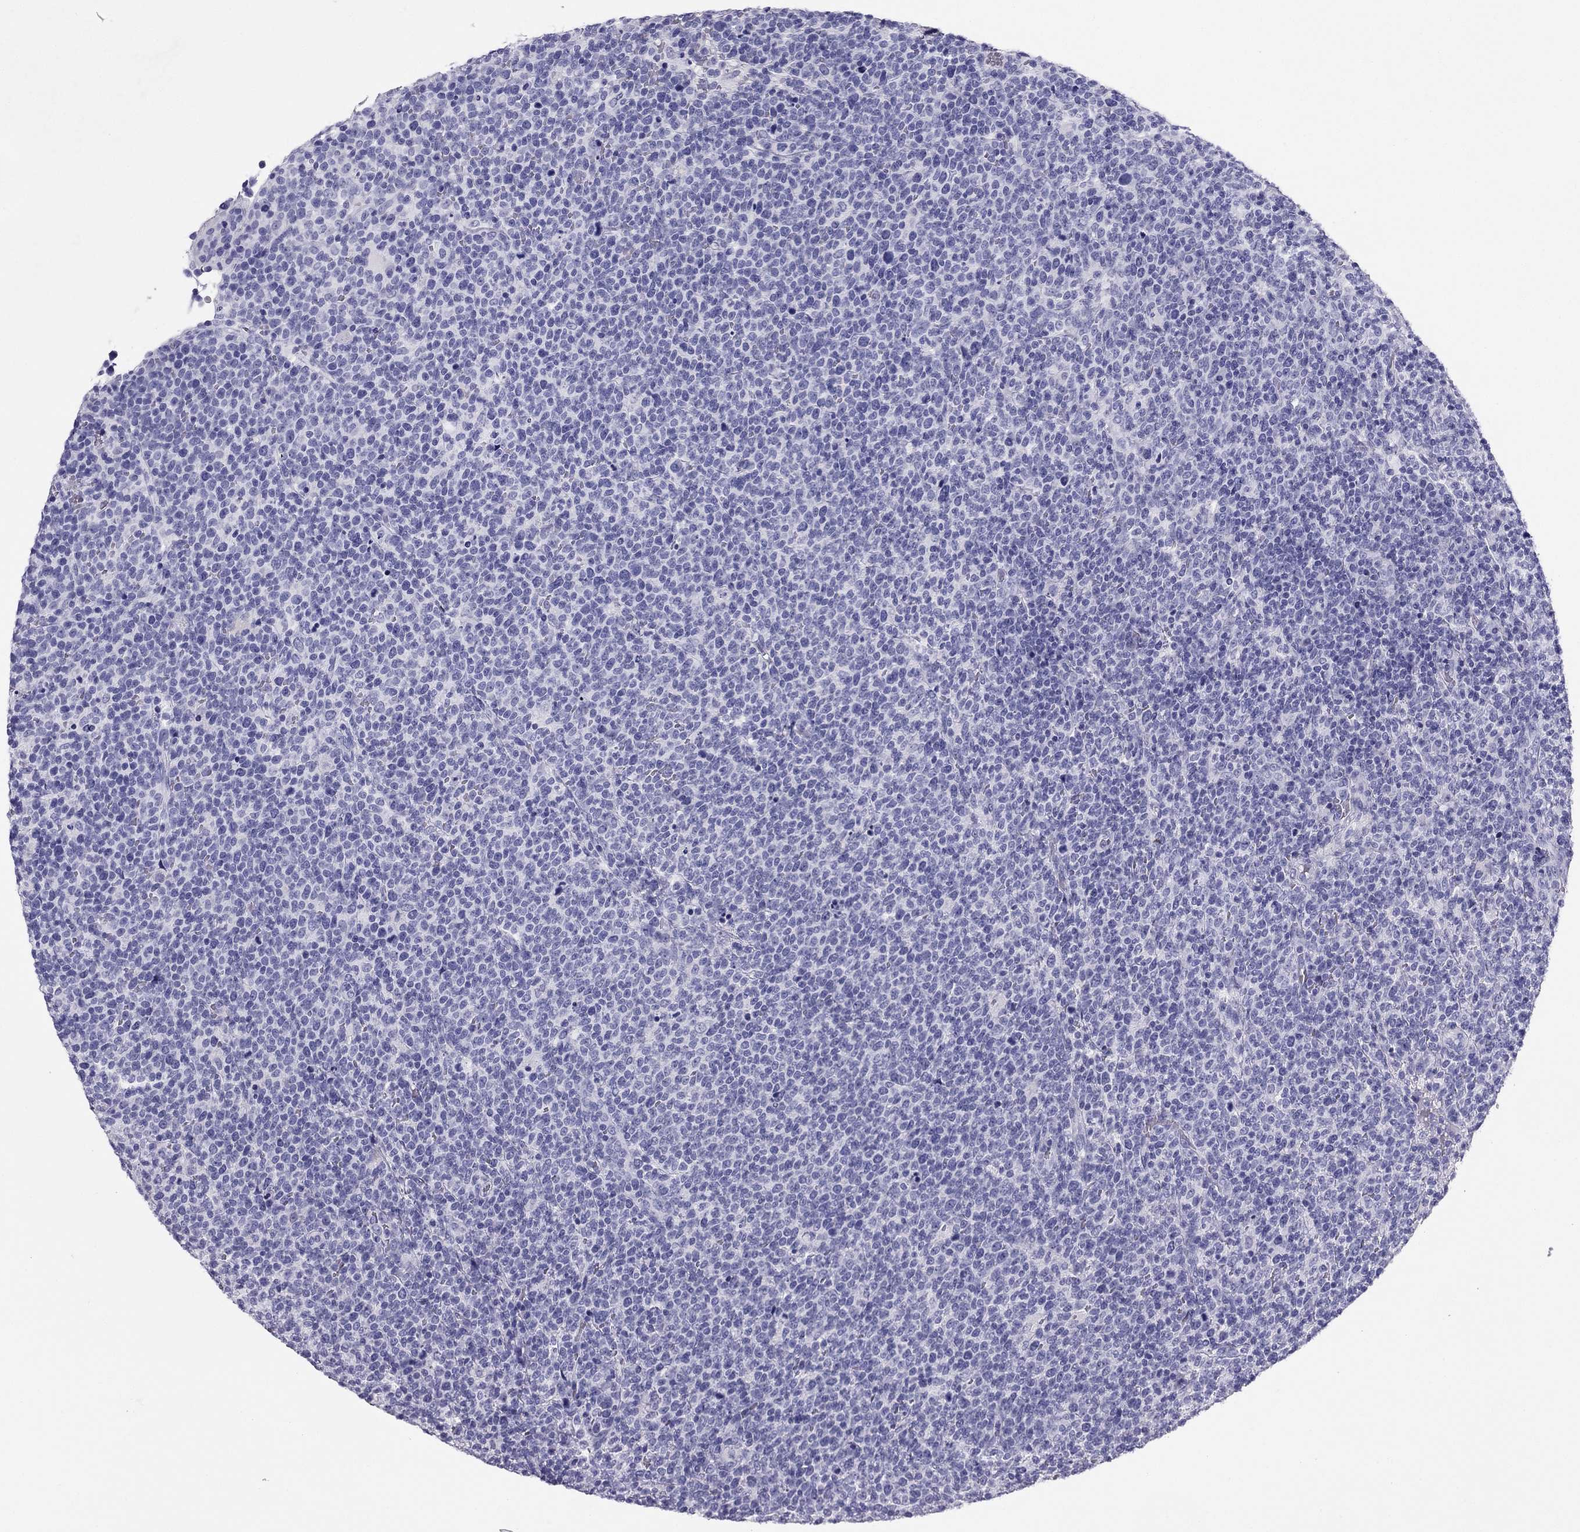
{"staining": {"intensity": "negative", "quantity": "none", "location": "none"}, "tissue": "lymphoma", "cell_type": "Tumor cells", "image_type": "cancer", "snomed": [{"axis": "morphology", "description": "Malignant lymphoma, non-Hodgkin's type, High grade"}, {"axis": "topography", "description": "Lymph node"}], "caption": "The photomicrograph displays no significant expression in tumor cells of lymphoma. (DAB (3,3'-diaminobenzidine) immunohistochemistry (IHC), high magnification).", "gene": "PDE6A", "patient": {"sex": "male", "age": 61}}